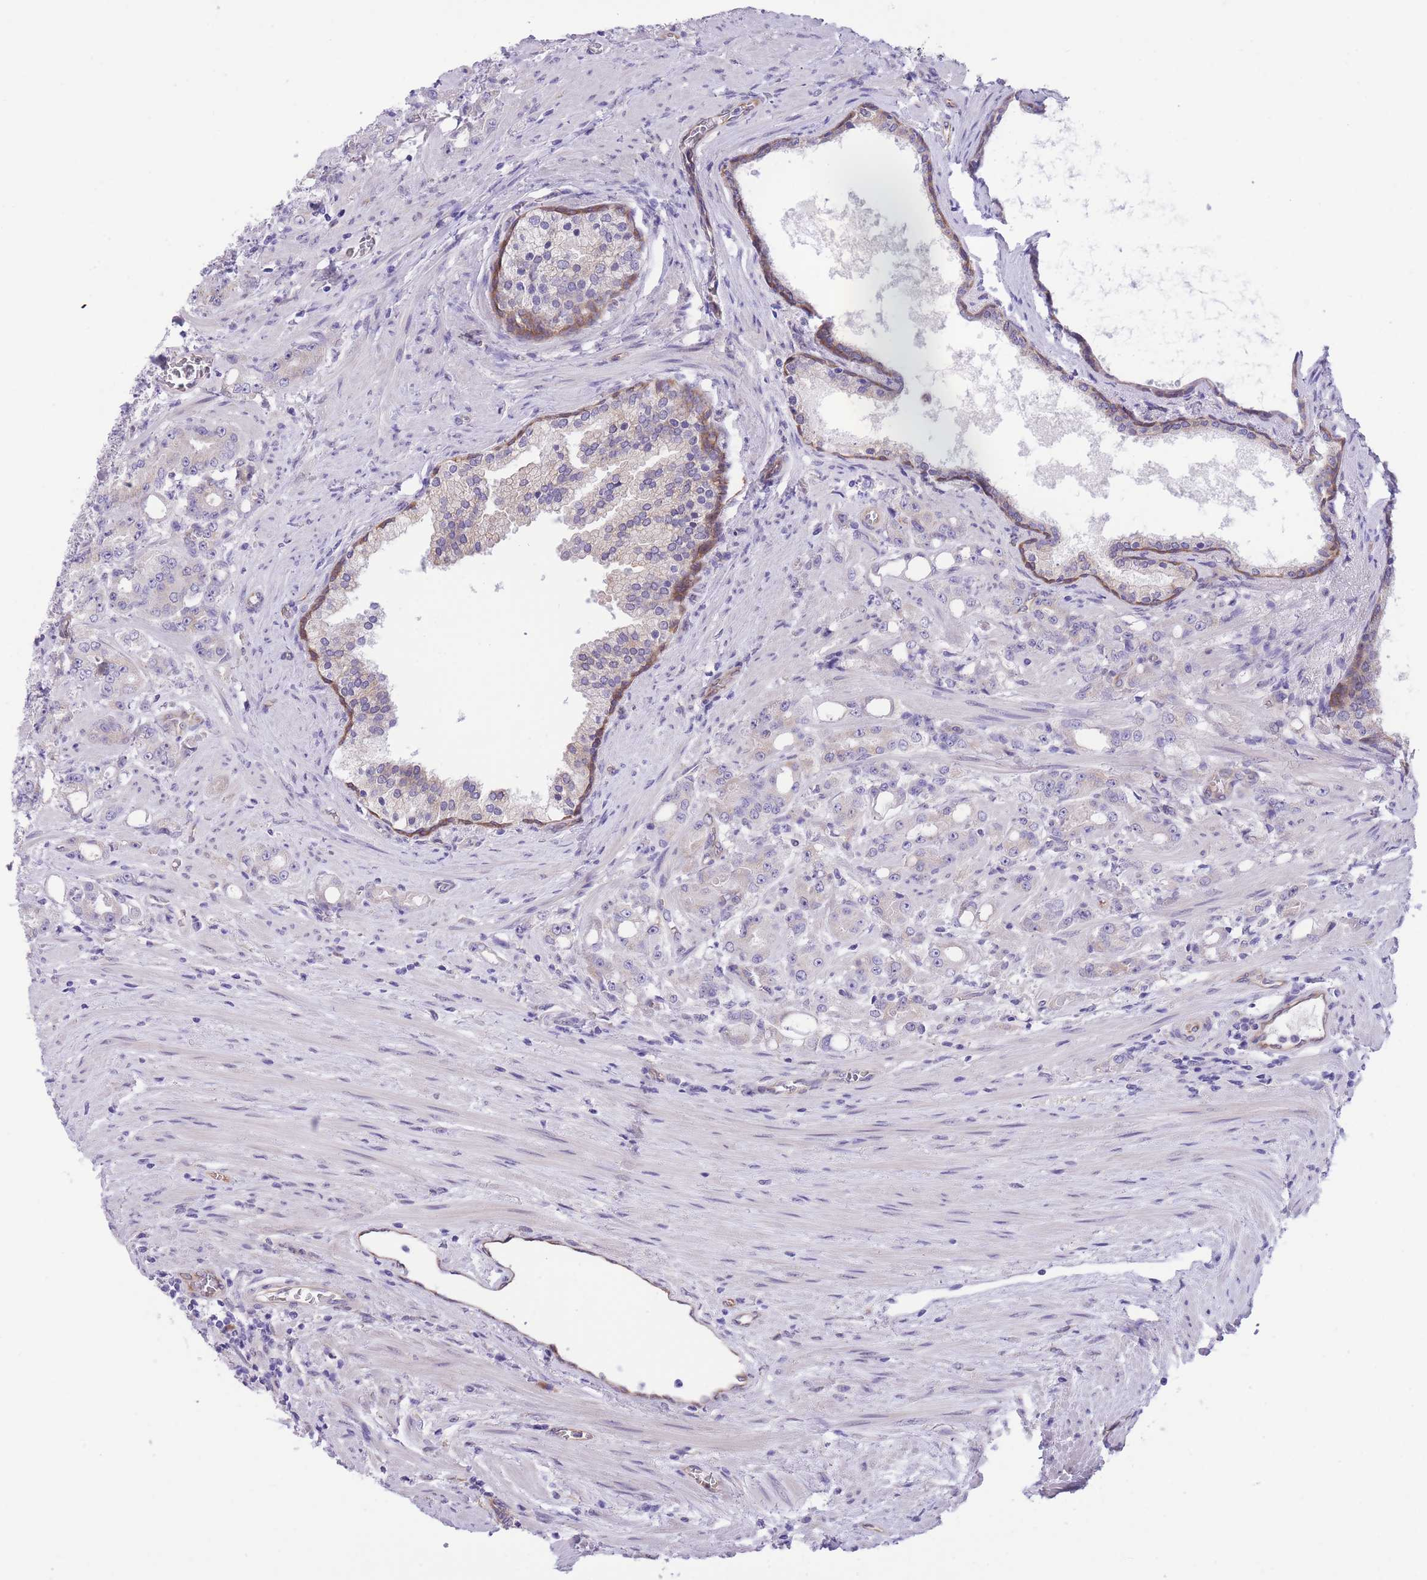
{"staining": {"intensity": "negative", "quantity": "none", "location": "none"}, "tissue": "prostate cancer", "cell_type": "Tumor cells", "image_type": "cancer", "snomed": [{"axis": "morphology", "description": "Adenocarcinoma, High grade"}, {"axis": "topography", "description": "Prostate"}], "caption": "Immunohistochemistry (IHC) of high-grade adenocarcinoma (prostate) demonstrates no positivity in tumor cells.", "gene": "WWOX", "patient": {"sex": "male", "age": 69}}